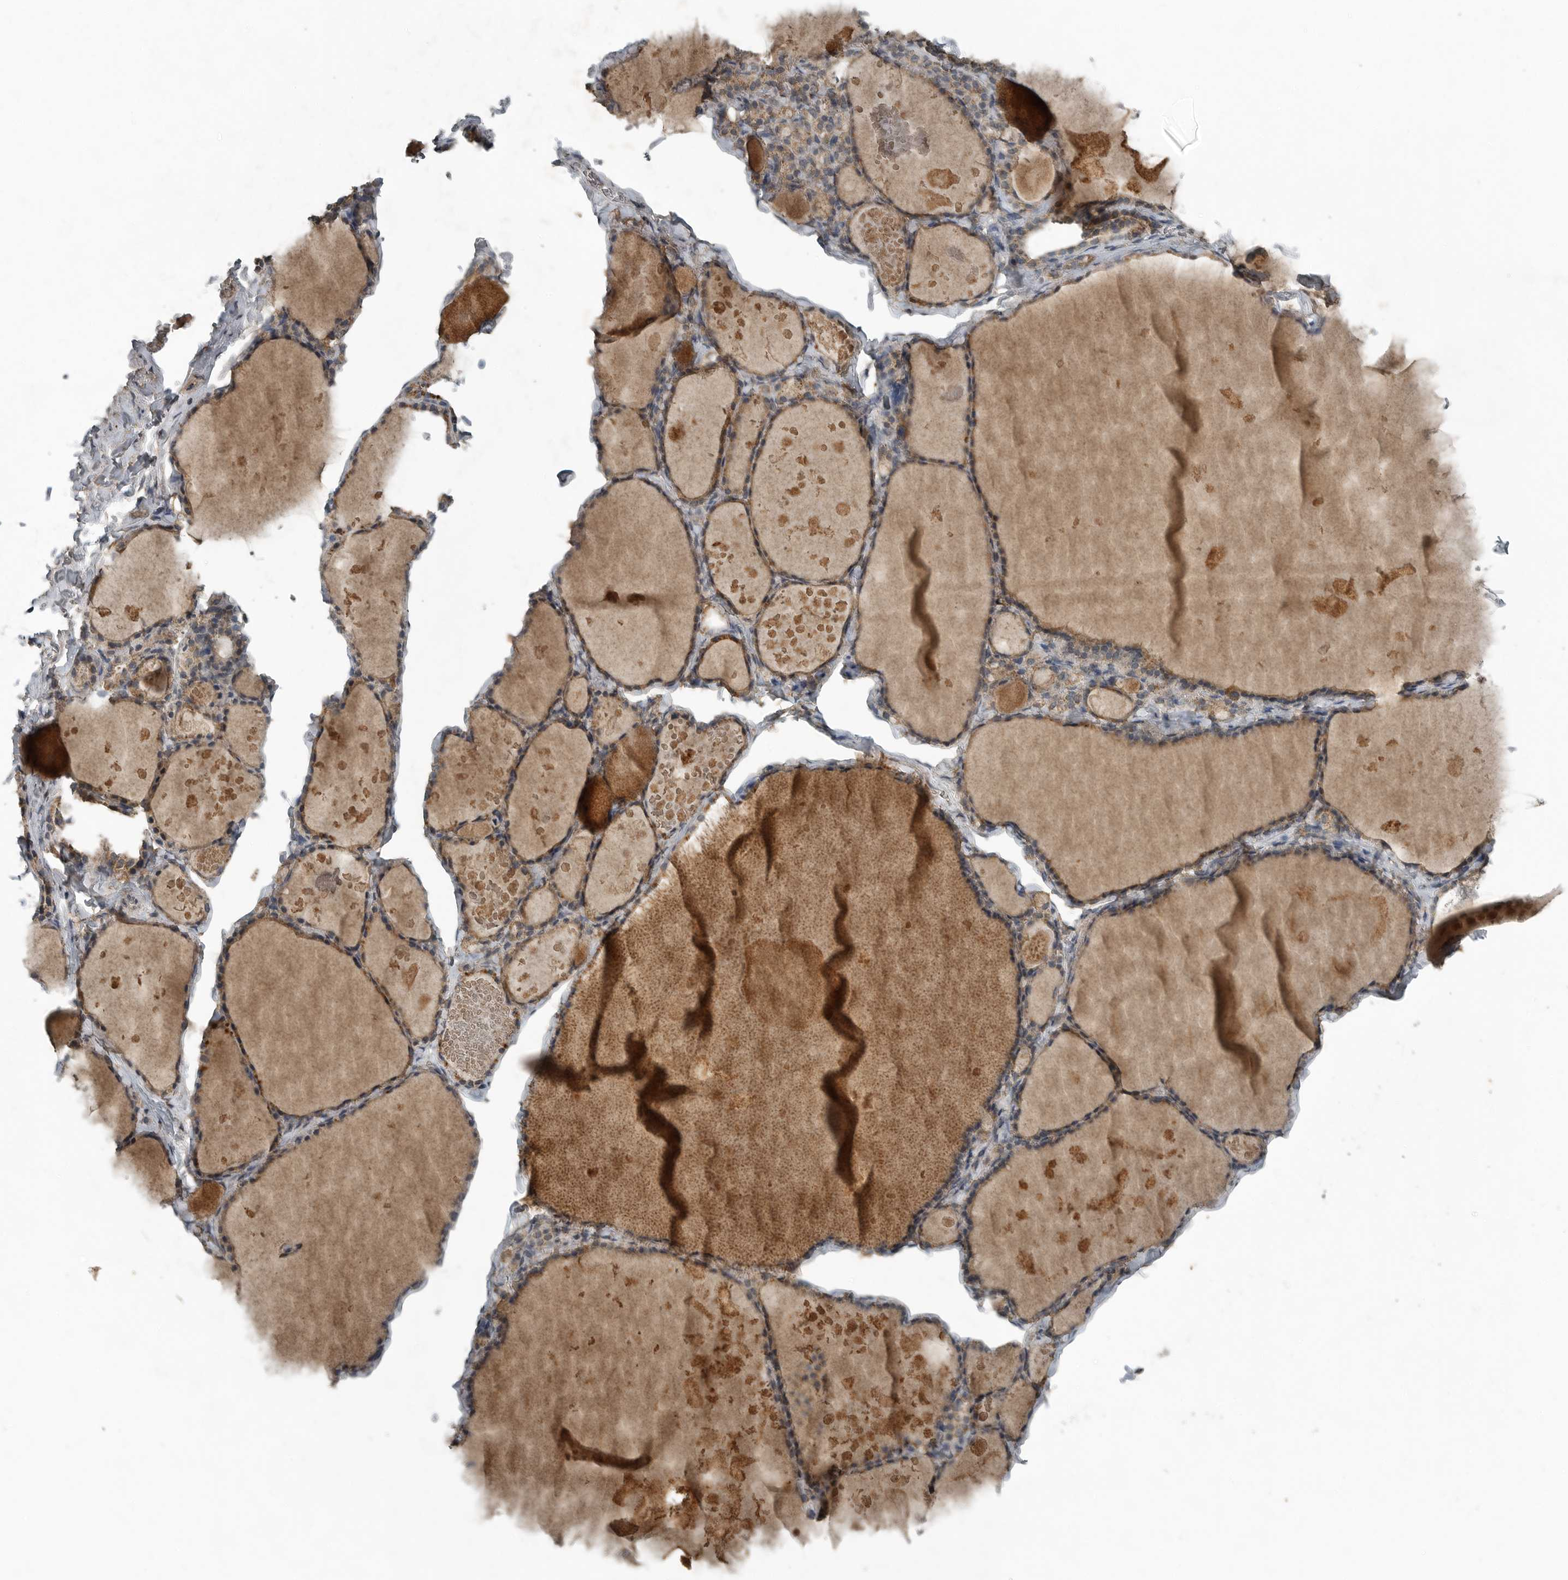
{"staining": {"intensity": "moderate", "quantity": ">75%", "location": "cytoplasmic/membranous"}, "tissue": "thyroid gland", "cell_type": "Glandular cells", "image_type": "normal", "snomed": [{"axis": "morphology", "description": "Normal tissue, NOS"}, {"axis": "topography", "description": "Thyroid gland"}], "caption": "Immunohistochemical staining of normal thyroid gland reveals >75% levels of moderate cytoplasmic/membranous protein expression in approximately >75% of glandular cells.", "gene": "IL6ST", "patient": {"sex": "male", "age": 56}}